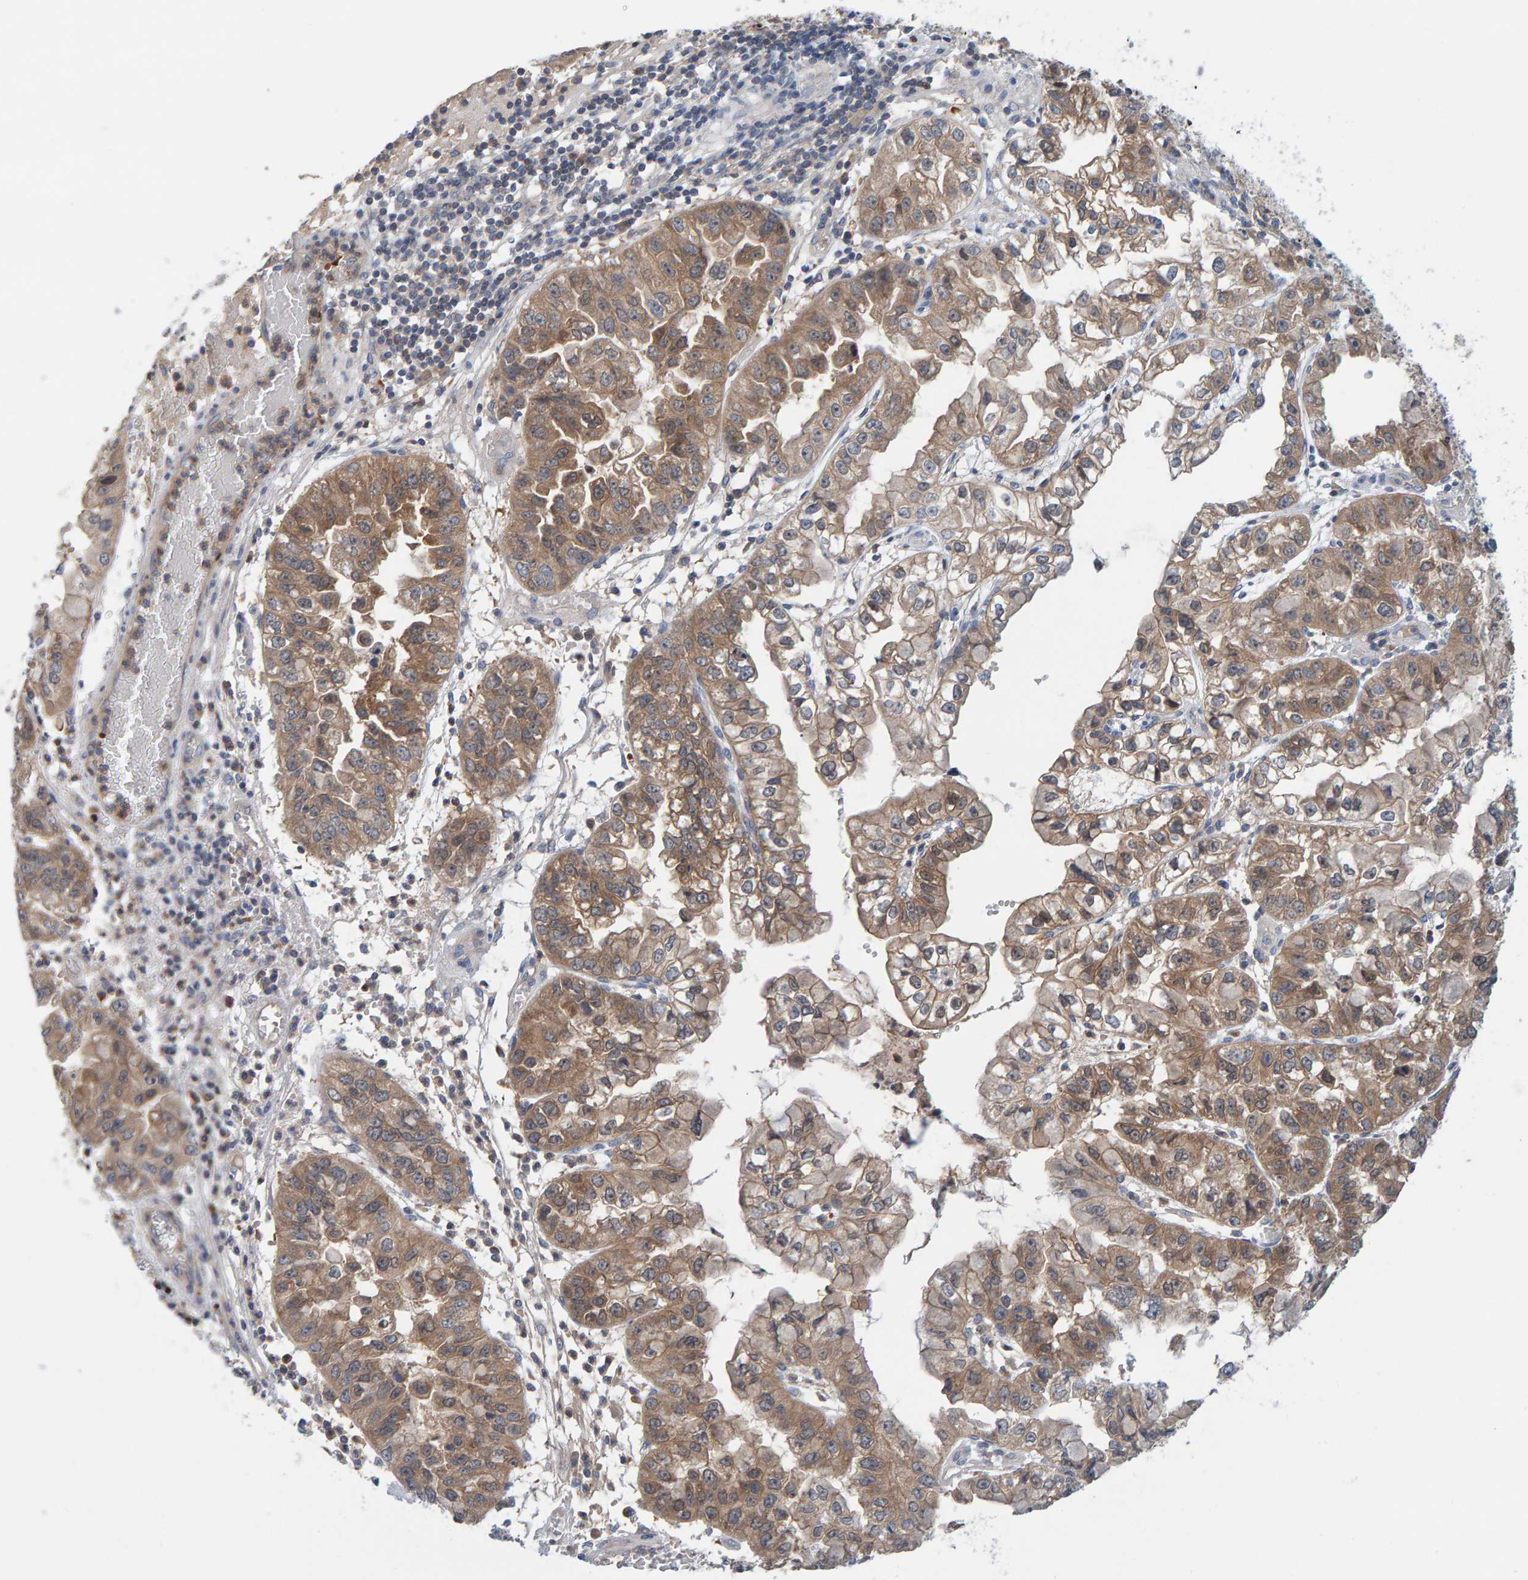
{"staining": {"intensity": "moderate", "quantity": ">75%", "location": "cytoplasmic/membranous"}, "tissue": "liver cancer", "cell_type": "Tumor cells", "image_type": "cancer", "snomed": [{"axis": "morphology", "description": "Cholangiocarcinoma"}, {"axis": "topography", "description": "Liver"}], "caption": "IHC (DAB (3,3'-diaminobenzidine)) staining of human liver cholangiocarcinoma shows moderate cytoplasmic/membranous protein expression in about >75% of tumor cells.", "gene": "TATDN1", "patient": {"sex": "female", "age": 79}}